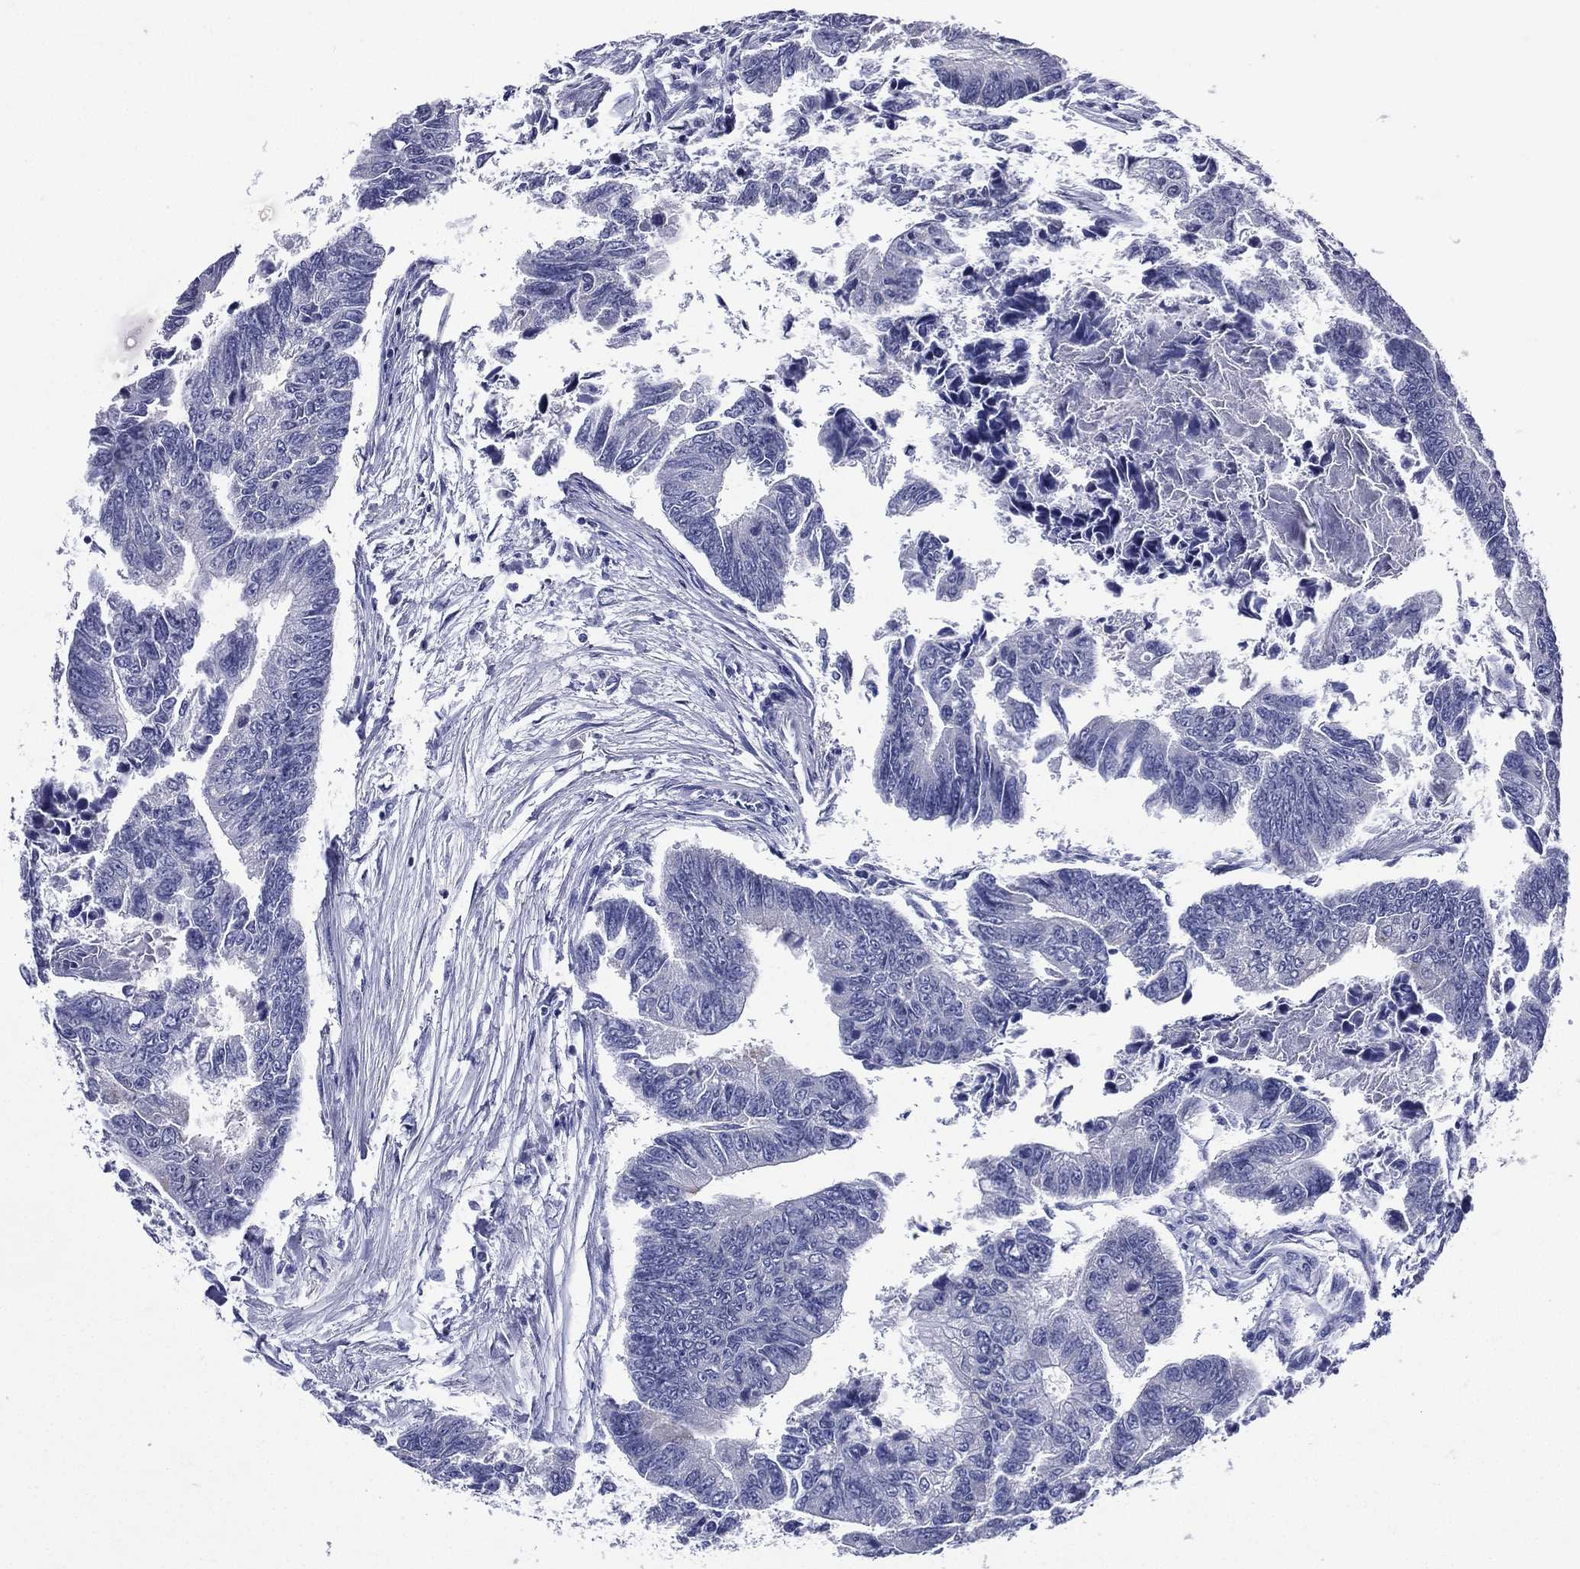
{"staining": {"intensity": "negative", "quantity": "none", "location": "none"}, "tissue": "colorectal cancer", "cell_type": "Tumor cells", "image_type": "cancer", "snomed": [{"axis": "morphology", "description": "Adenocarcinoma, NOS"}, {"axis": "topography", "description": "Colon"}], "caption": "There is no significant staining in tumor cells of colorectal cancer.", "gene": "TGM1", "patient": {"sex": "female", "age": 65}}